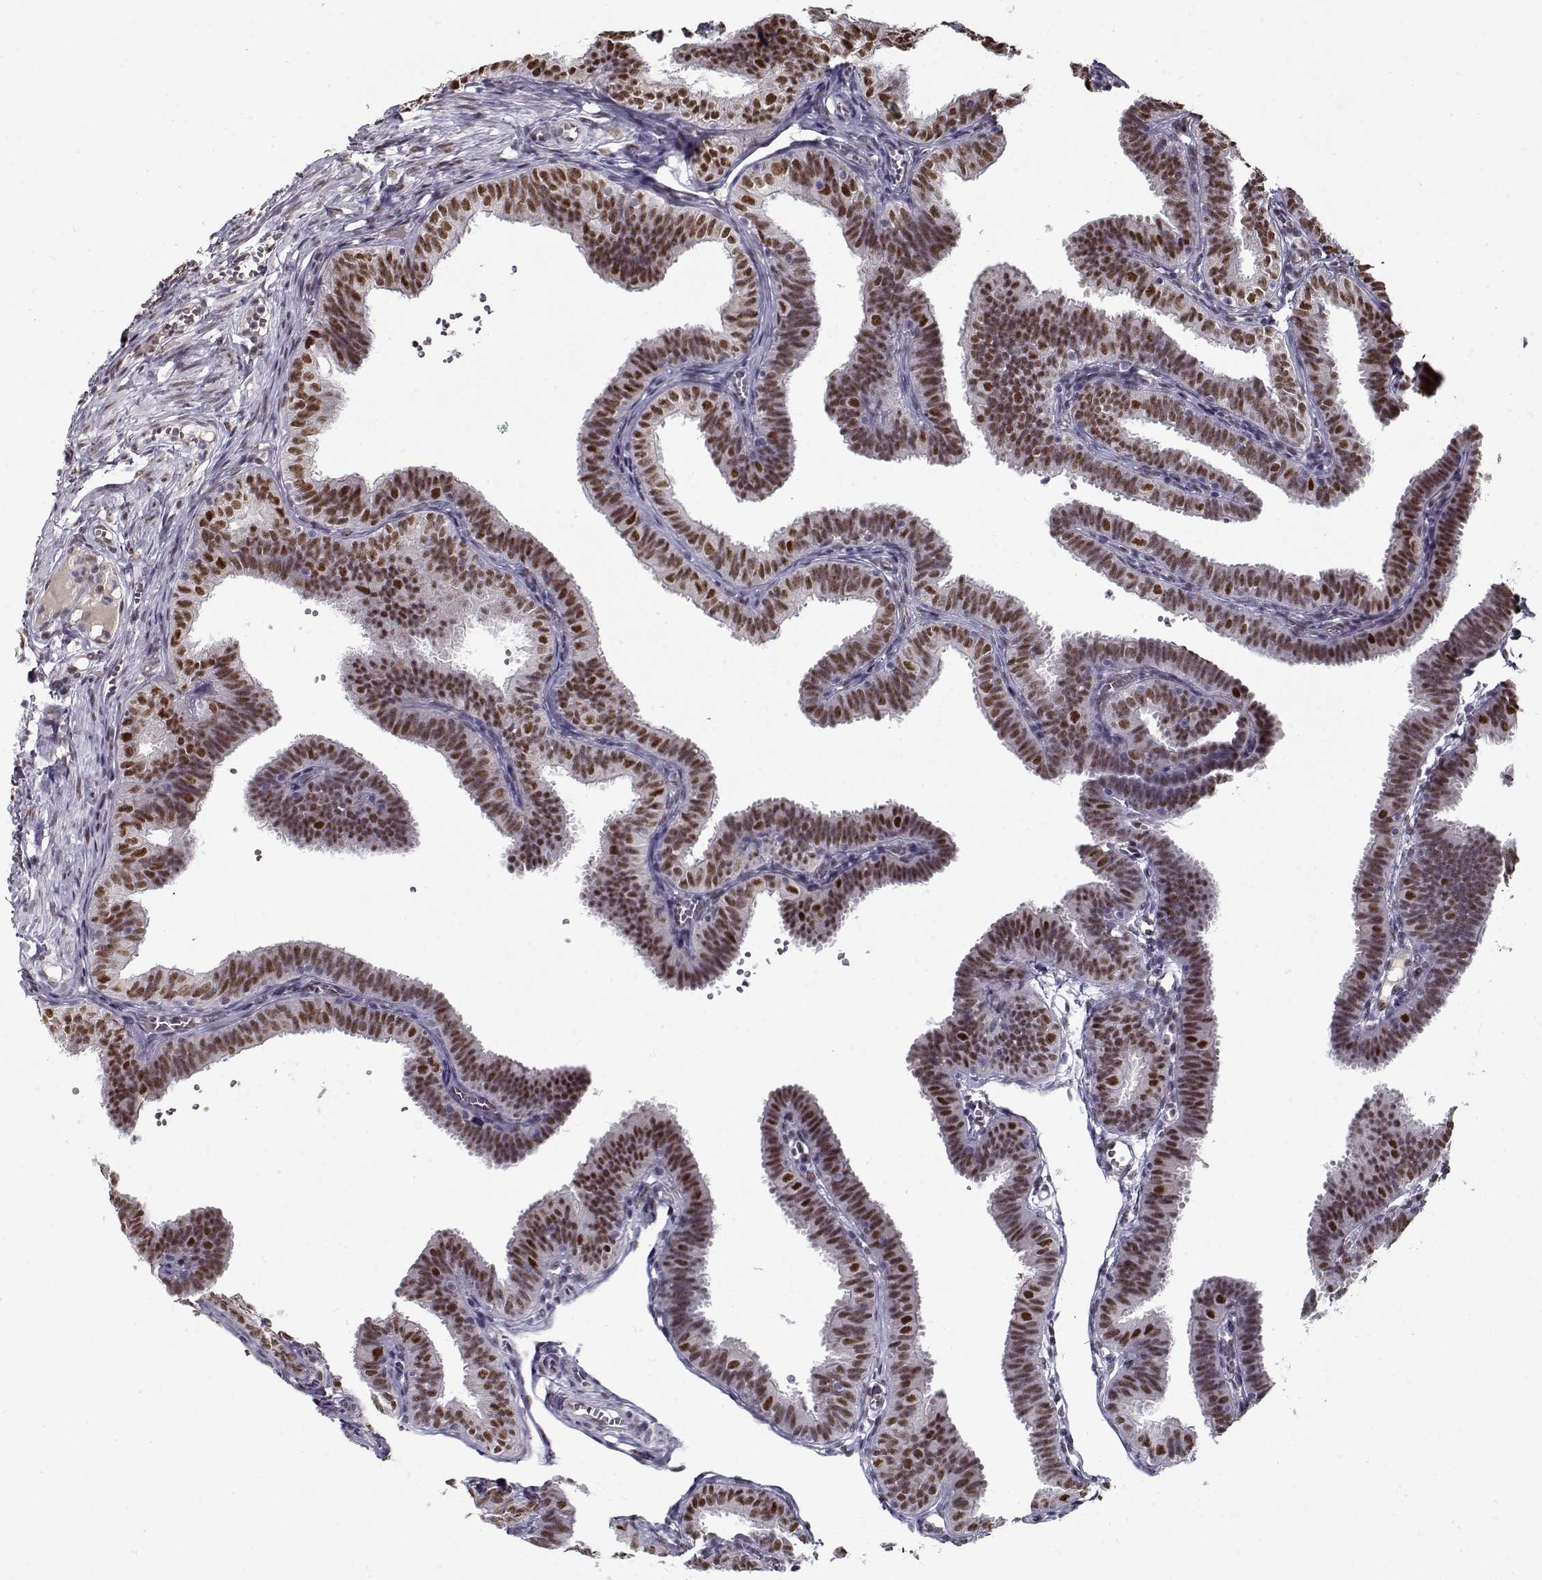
{"staining": {"intensity": "moderate", "quantity": "25%-75%", "location": "nuclear"}, "tissue": "fallopian tube", "cell_type": "Glandular cells", "image_type": "normal", "snomed": [{"axis": "morphology", "description": "Normal tissue, NOS"}, {"axis": "topography", "description": "Fallopian tube"}], "caption": "The histopathology image demonstrates immunohistochemical staining of normal fallopian tube. There is moderate nuclear positivity is seen in approximately 25%-75% of glandular cells. (IHC, brightfield microscopy, high magnification).", "gene": "PRMT1", "patient": {"sex": "female", "age": 25}}